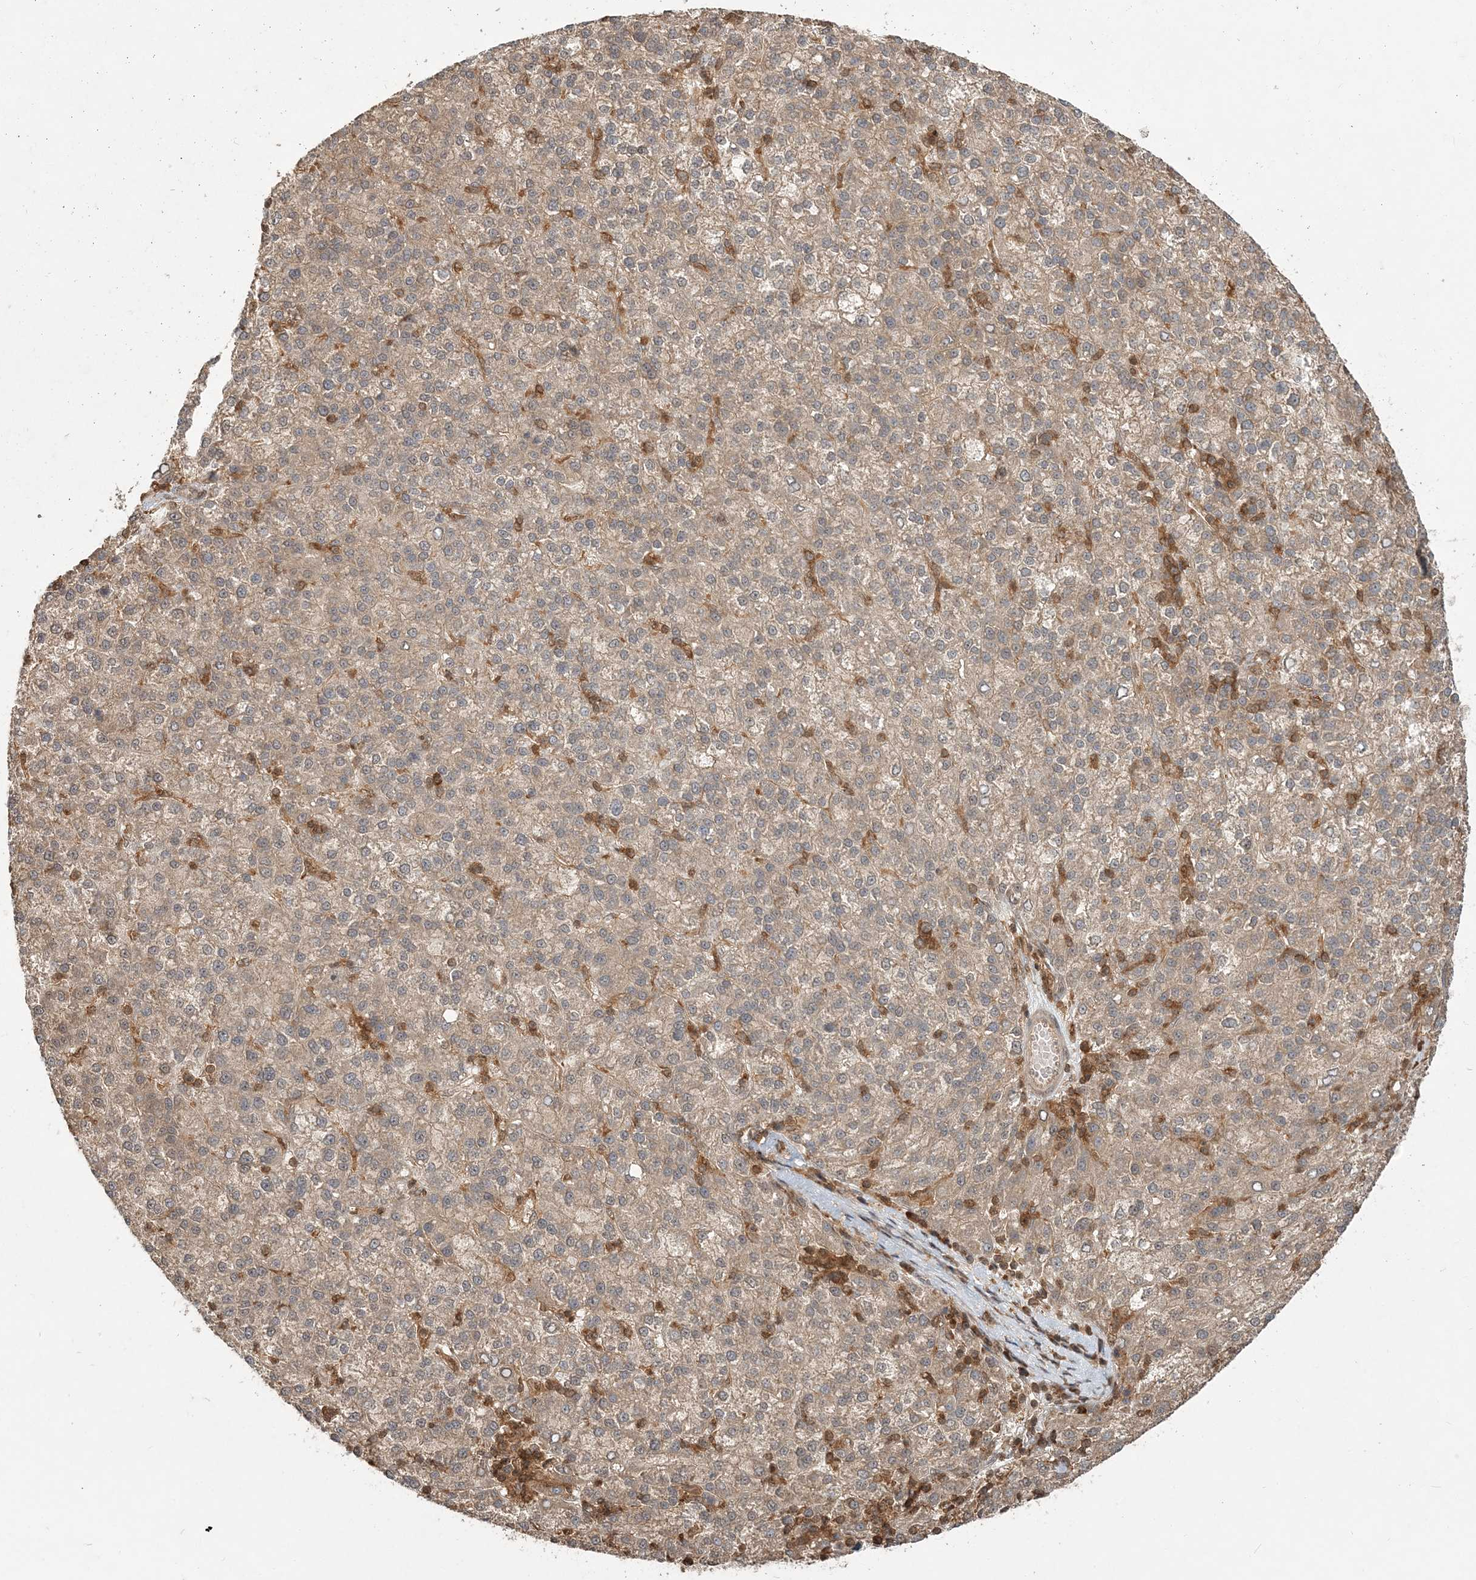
{"staining": {"intensity": "weak", "quantity": ">75%", "location": "cytoplasmic/membranous"}, "tissue": "liver cancer", "cell_type": "Tumor cells", "image_type": "cancer", "snomed": [{"axis": "morphology", "description": "Carcinoma, Hepatocellular, NOS"}, {"axis": "topography", "description": "Liver"}], "caption": "The histopathology image exhibits staining of liver hepatocellular carcinoma, revealing weak cytoplasmic/membranous protein expression (brown color) within tumor cells. The staining was performed using DAB (3,3'-diaminobenzidine) to visualize the protein expression in brown, while the nuclei were stained in blue with hematoxylin (Magnification: 20x).", "gene": "CAB39", "patient": {"sex": "female", "age": 58}}